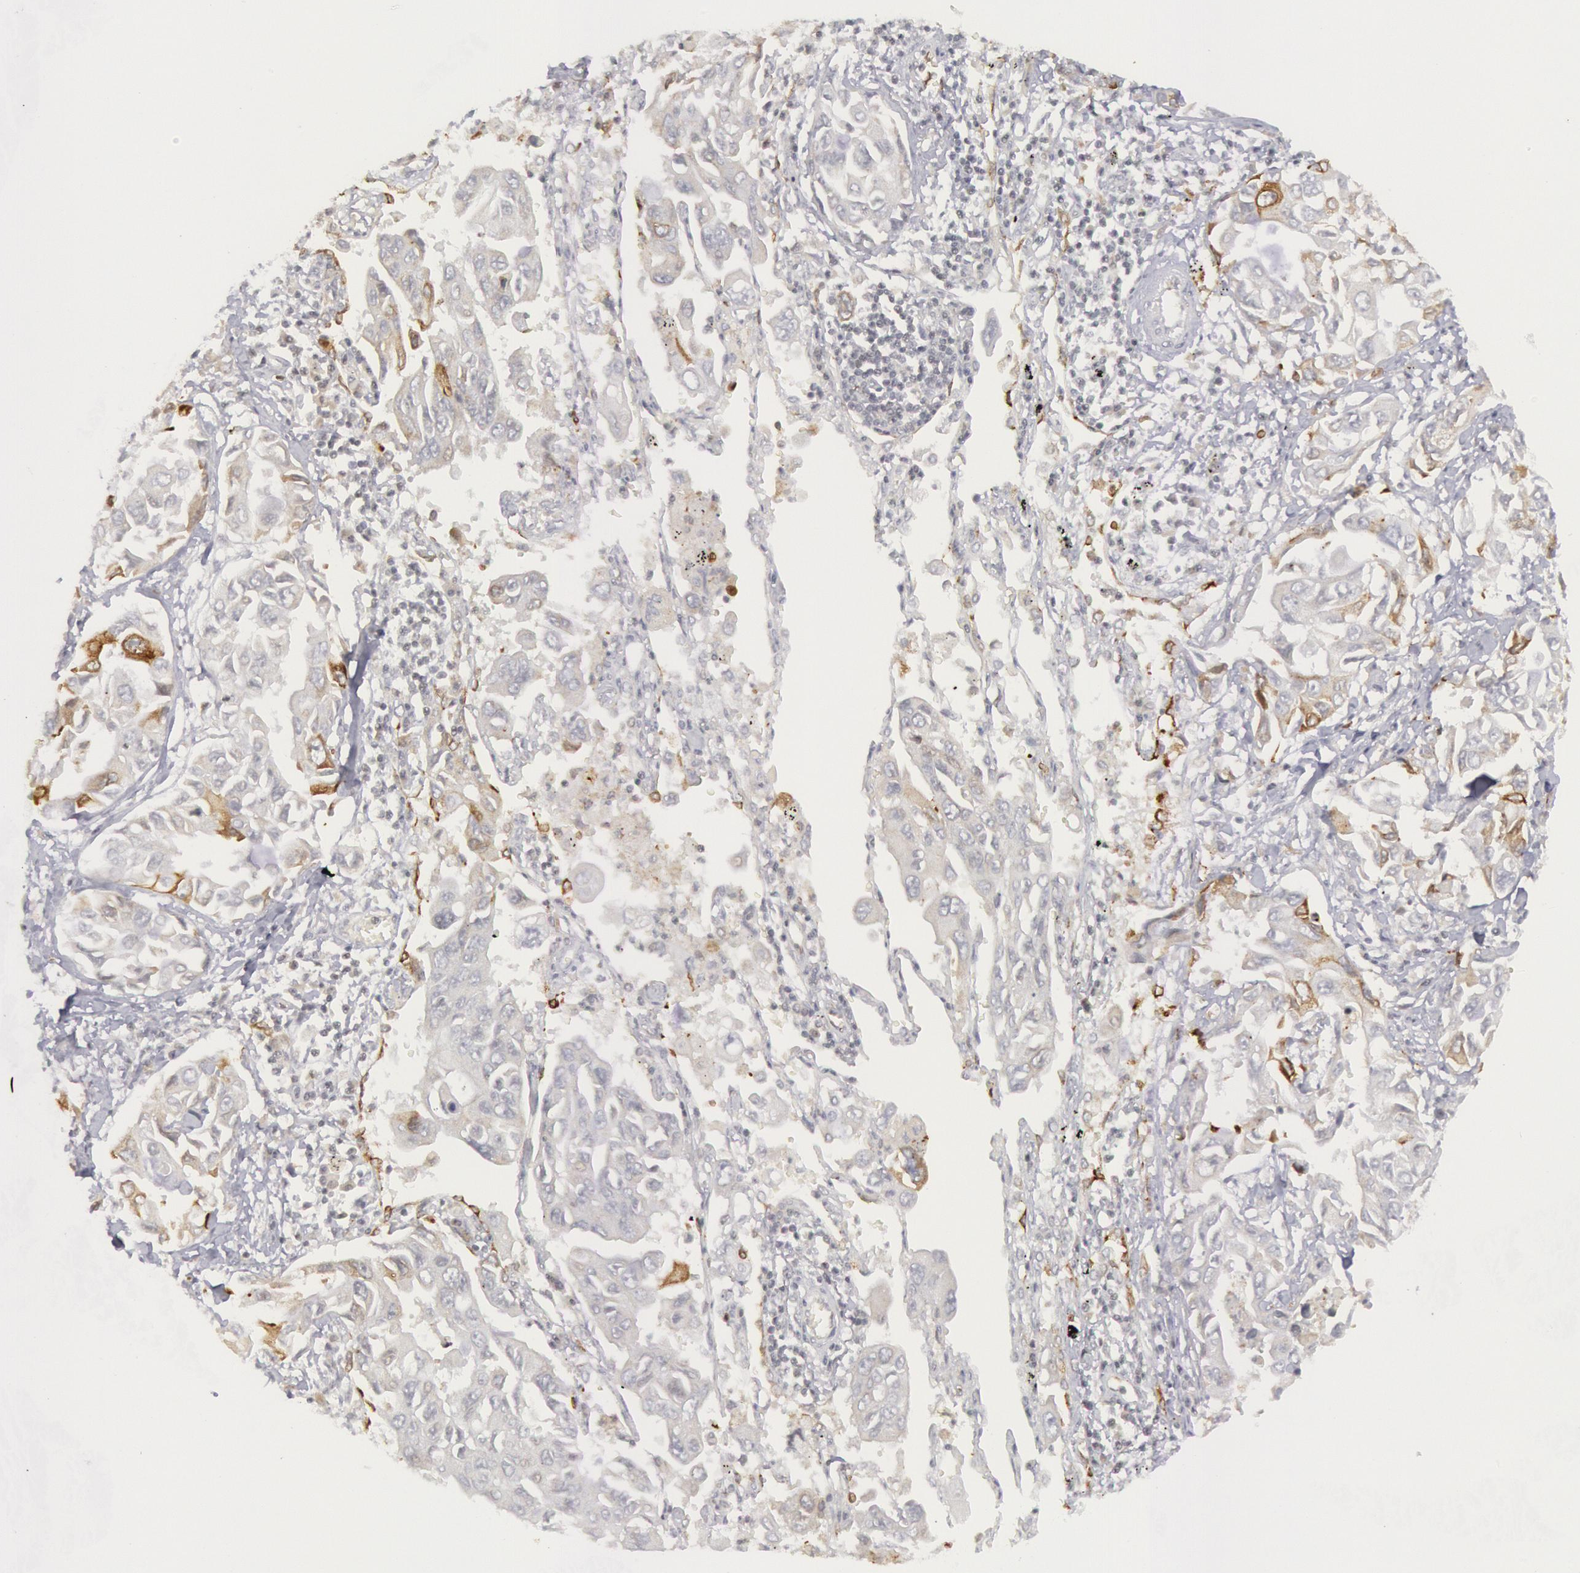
{"staining": {"intensity": "strong", "quantity": "<25%", "location": "cytoplasmic/membranous"}, "tissue": "lung cancer", "cell_type": "Tumor cells", "image_type": "cancer", "snomed": [{"axis": "morphology", "description": "Adenocarcinoma, NOS"}, {"axis": "topography", "description": "Lung"}], "caption": "Immunohistochemical staining of human lung cancer shows strong cytoplasmic/membranous protein expression in about <25% of tumor cells. Immunohistochemistry (ihc) stains the protein in brown and the nuclei are stained blue.", "gene": "PTGS2", "patient": {"sex": "male", "age": 64}}